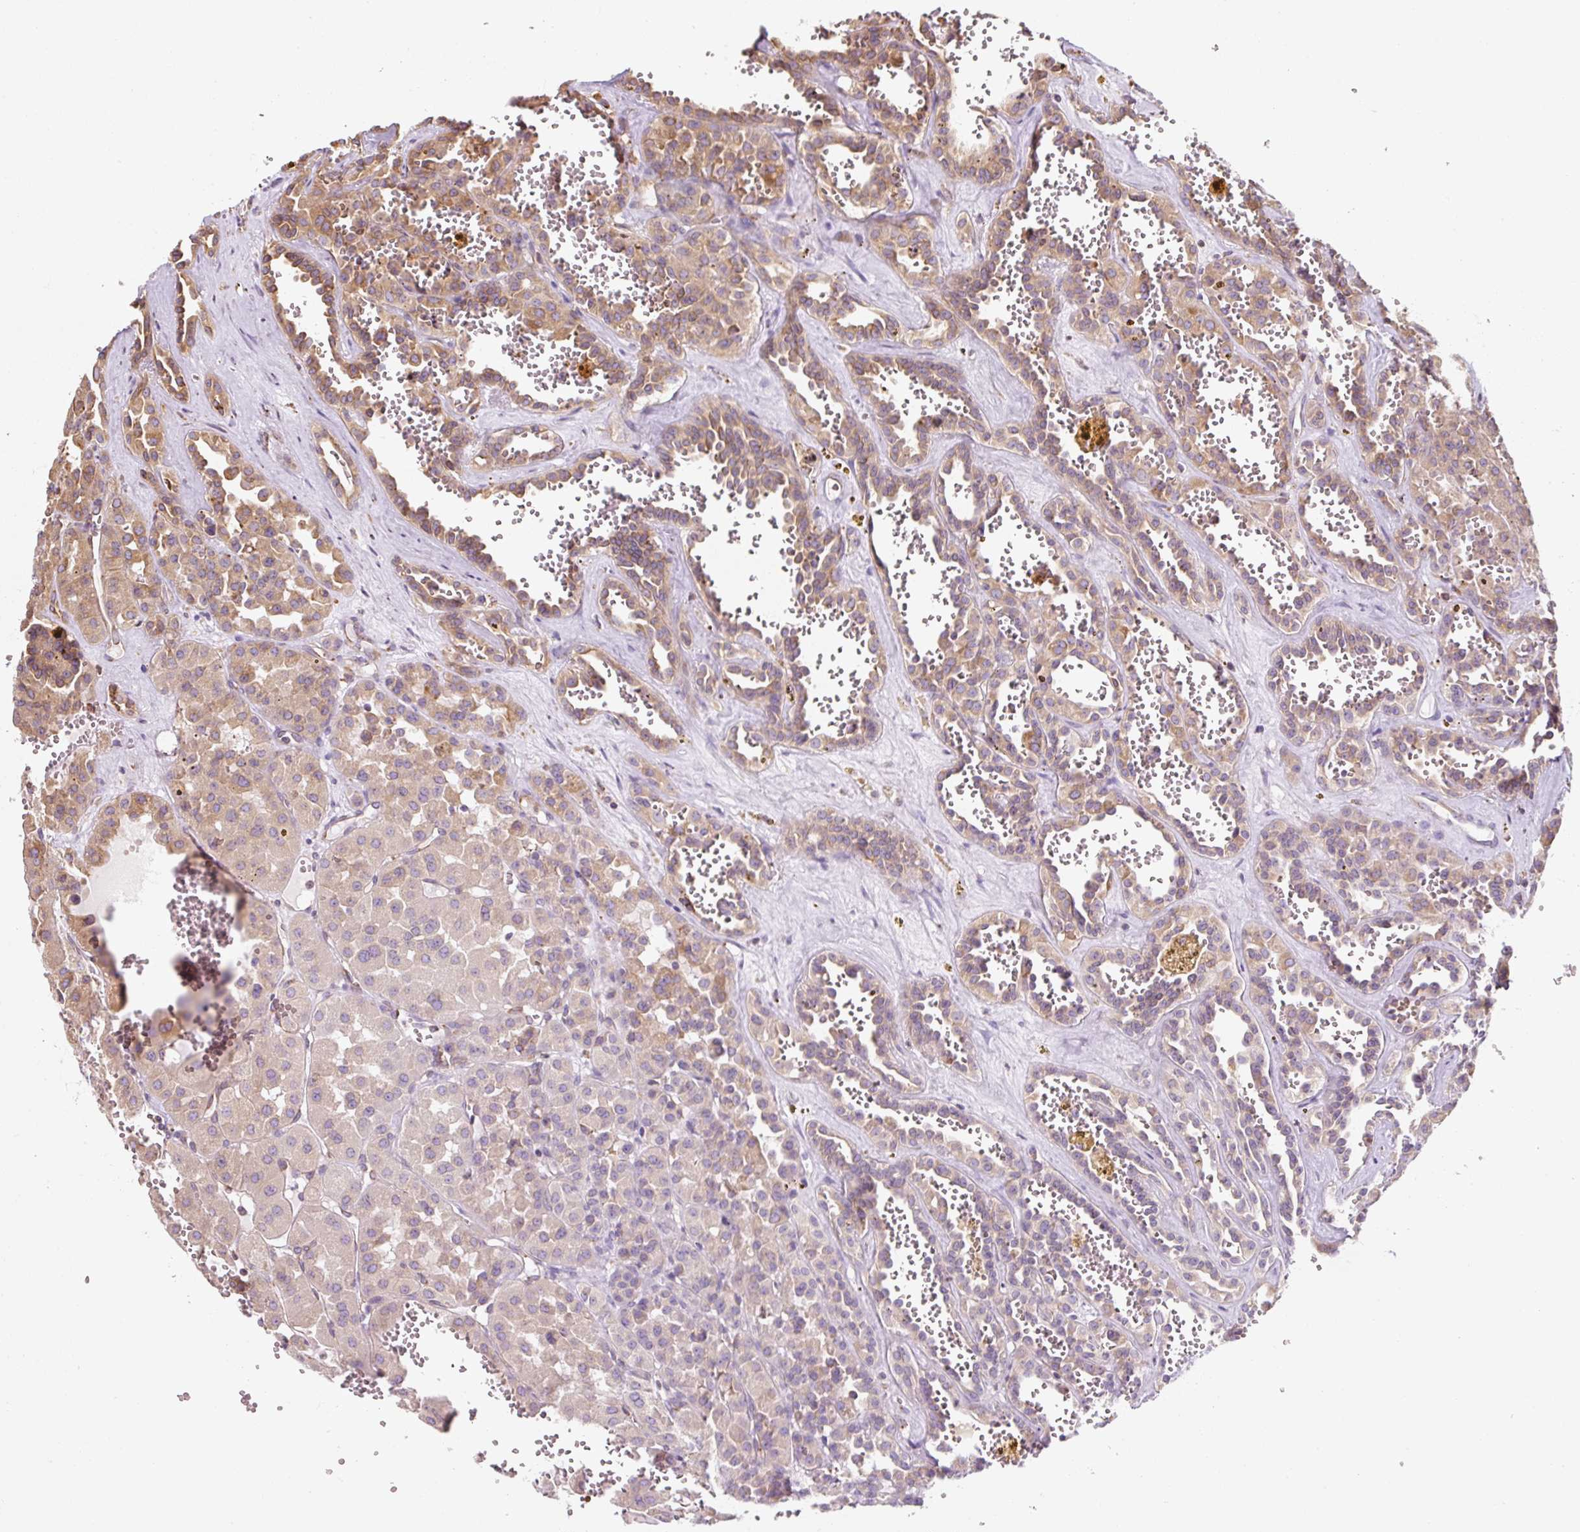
{"staining": {"intensity": "moderate", "quantity": "25%-75%", "location": "cytoplasmic/membranous"}, "tissue": "renal cancer", "cell_type": "Tumor cells", "image_type": "cancer", "snomed": [{"axis": "morphology", "description": "Carcinoma, NOS"}, {"axis": "topography", "description": "Kidney"}], "caption": "Carcinoma (renal) tissue exhibits moderate cytoplasmic/membranous expression in approximately 25%-75% of tumor cells Immunohistochemistry (ihc) stains the protein of interest in brown and the nuclei are stained blue.", "gene": "PRKCSH", "patient": {"sex": "female", "age": 75}}